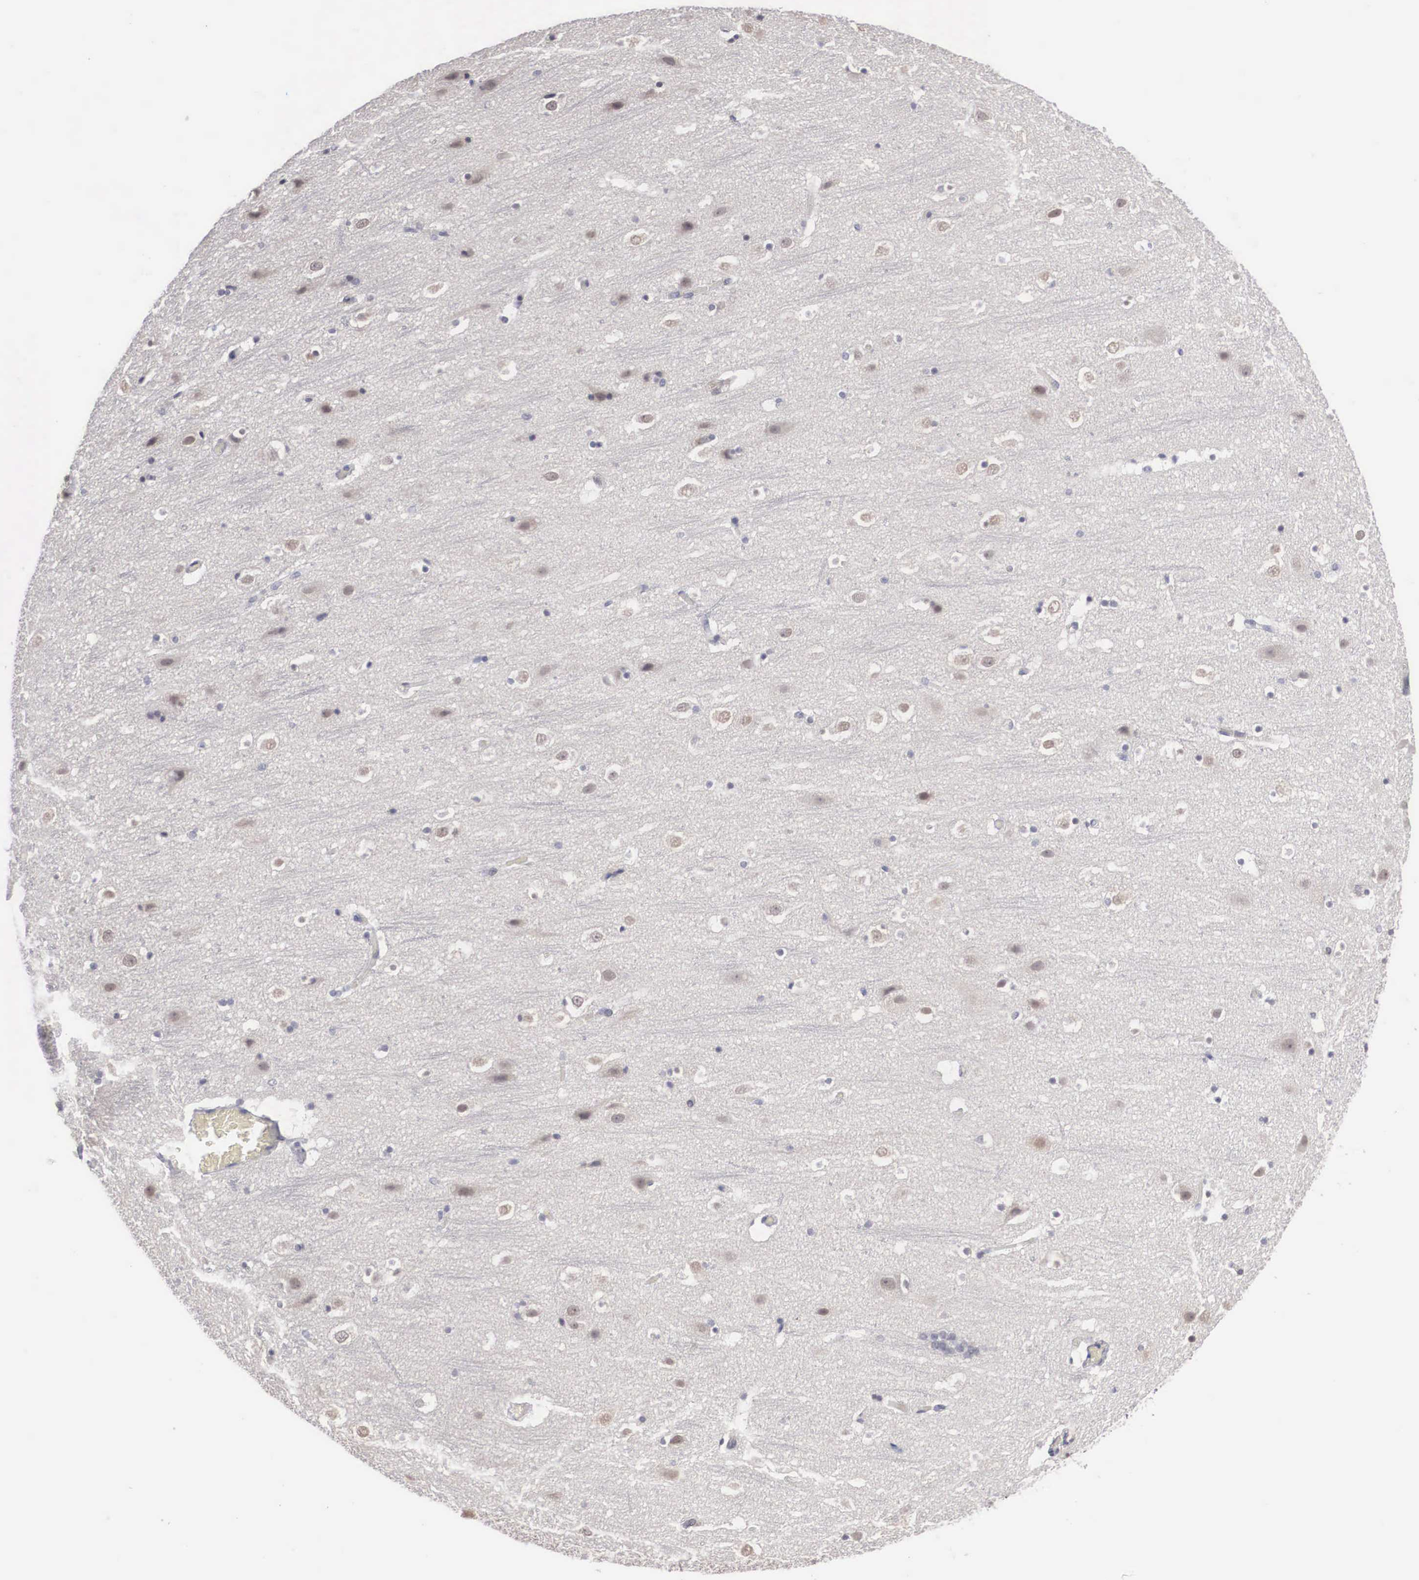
{"staining": {"intensity": "negative", "quantity": "none", "location": "none"}, "tissue": "cerebral cortex", "cell_type": "Endothelial cells", "image_type": "normal", "snomed": [{"axis": "morphology", "description": "Normal tissue, NOS"}, {"axis": "topography", "description": "Cerebral cortex"}], "caption": "Immunohistochemistry (IHC) photomicrograph of normal cerebral cortex: cerebral cortex stained with DAB reveals no significant protein expression in endothelial cells.", "gene": "WDR89", "patient": {"sex": "male", "age": 45}}